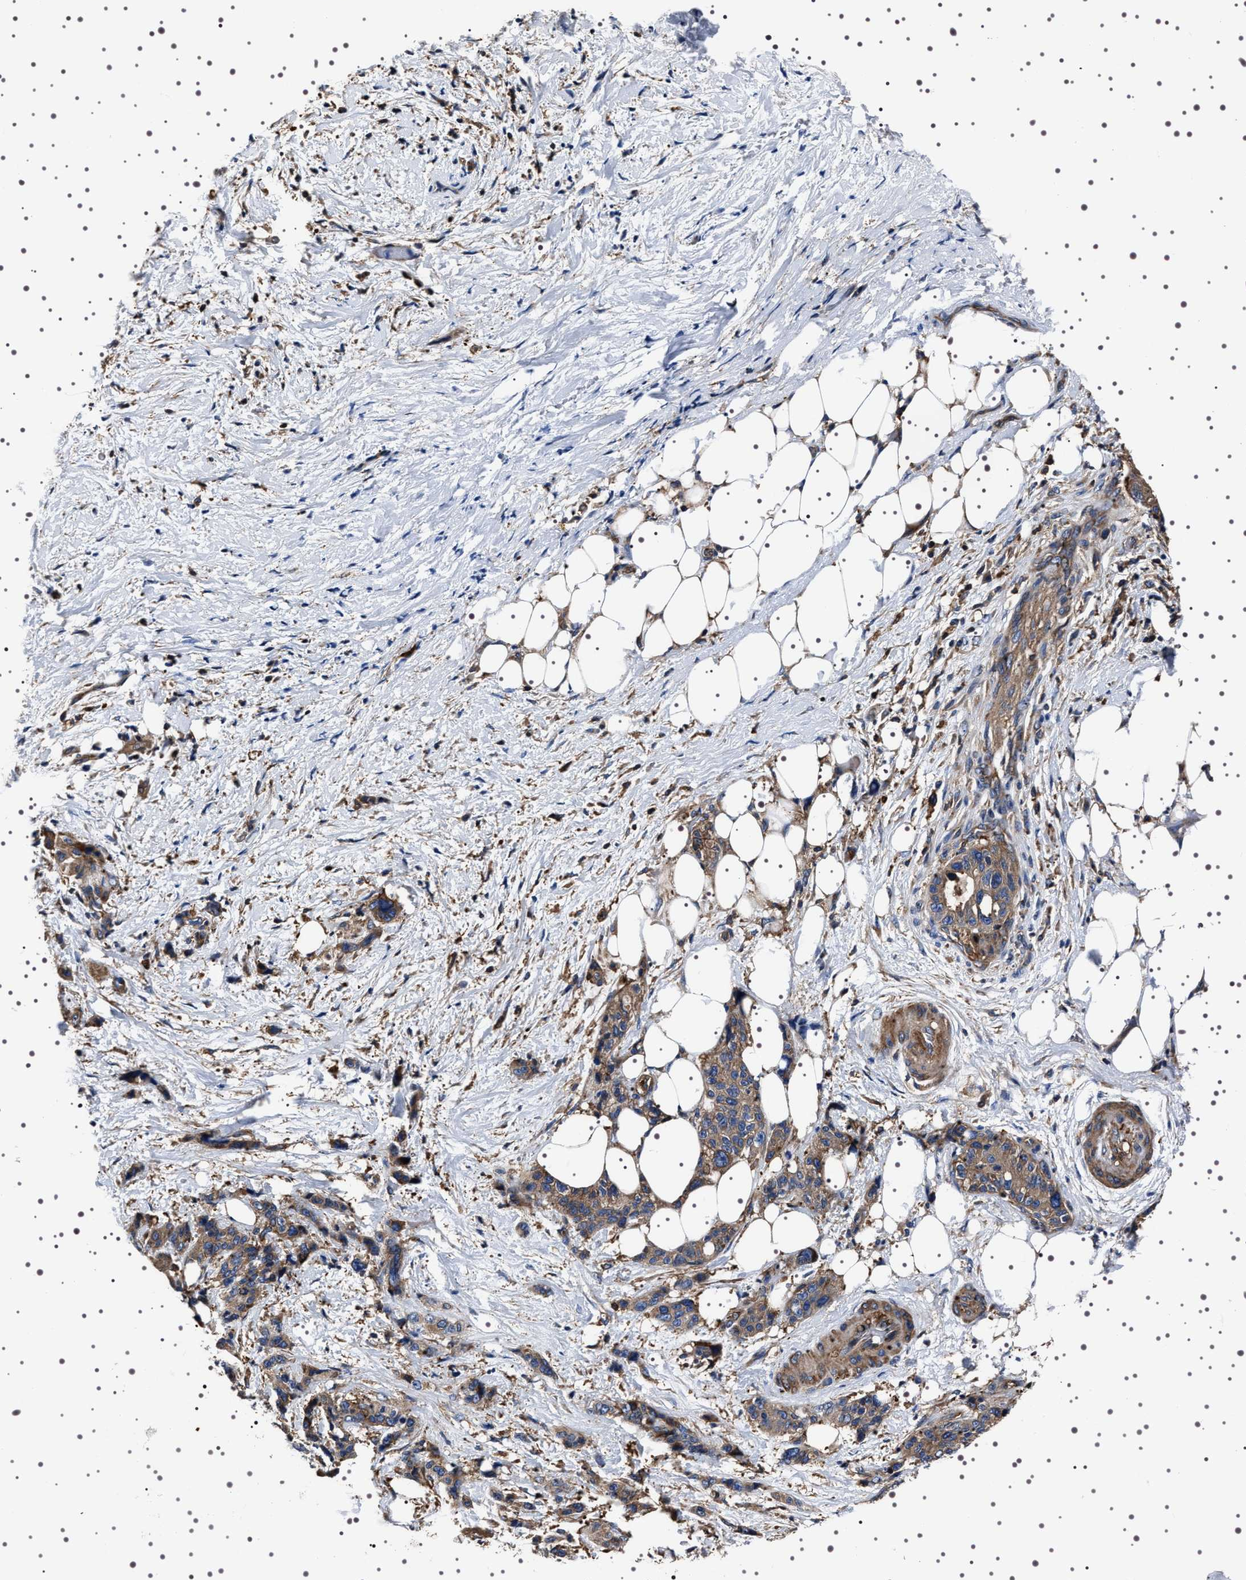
{"staining": {"intensity": "moderate", "quantity": ">75%", "location": "cytoplasmic/membranous"}, "tissue": "pancreatic cancer", "cell_type": "Tumor cells", "image_type": "cancer", "snomed": [{"axis": "morphology", "description": "Adenocarcinoma, NOS"}, {"axis": "topography", "description": "Pancreas"}], "caption": "Moderate cytoplasmic/membranous positivity is present in approximately >75% of tumor cells in pancreatic cancer (adenocarcinoma).", "gene": "WDR1", "patient": {"sex": "male", "age": 46}}